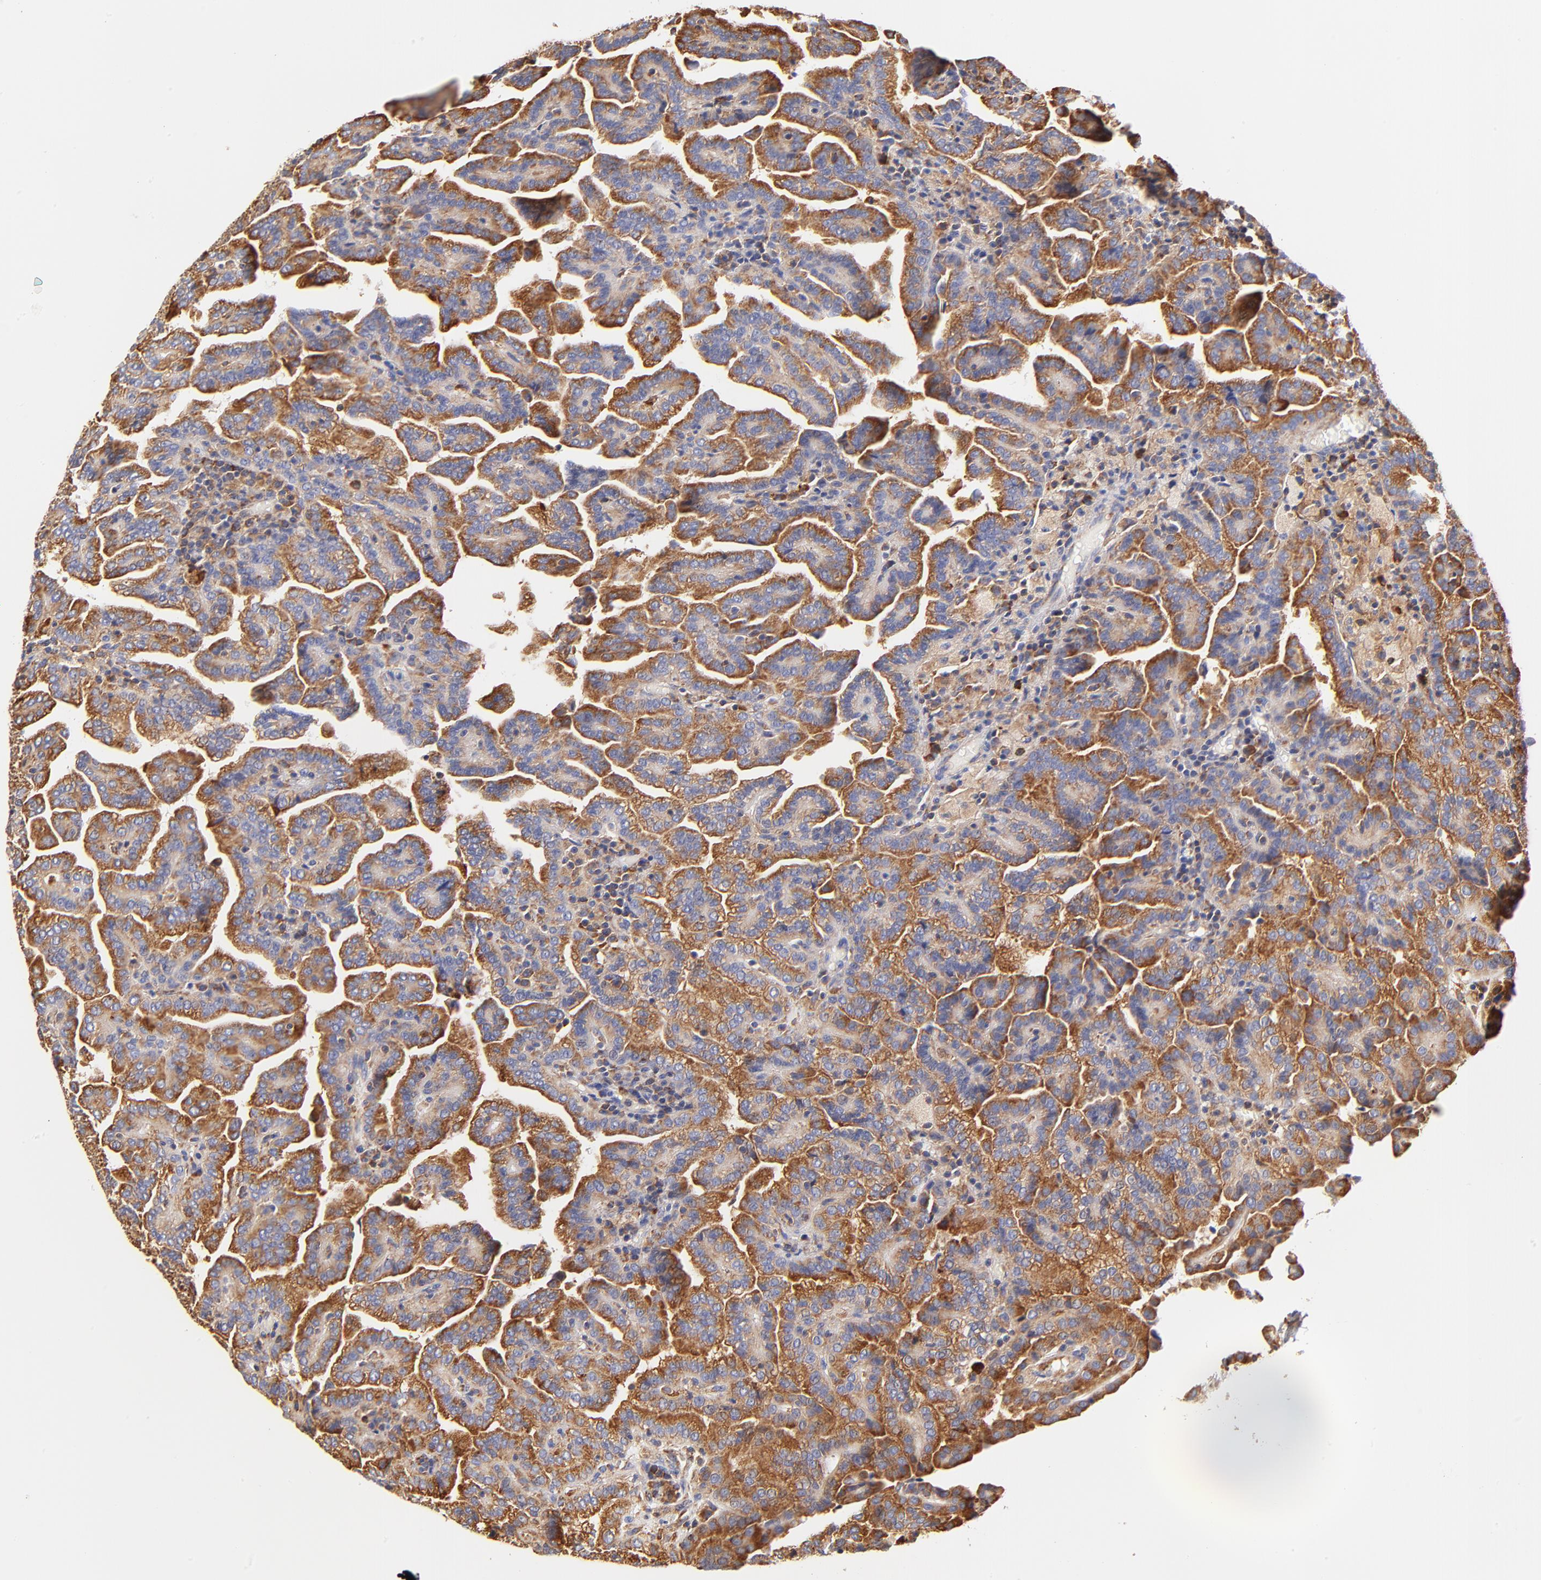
{"staining": {"intensity": "moderate", "quantity": ">75%", "location": "cytoplasmic/membranous"}, "tissue": "renal cancer", "cell_type": "Tumor cells", "image_type": "cancer", "snomed": [{"axis": "morphology", "description": "Adenocarcinoma, NOS"}, {"axis": "topography", "description": "Kidney"}], "caption": "Tumor cells reveal medium levels of moderate cytoplasmic/membranous staining in about >75% of cells in renal adenocarcinoma.", "gene": "RPL27", "patient": {"sex": "male", "age": 61}}